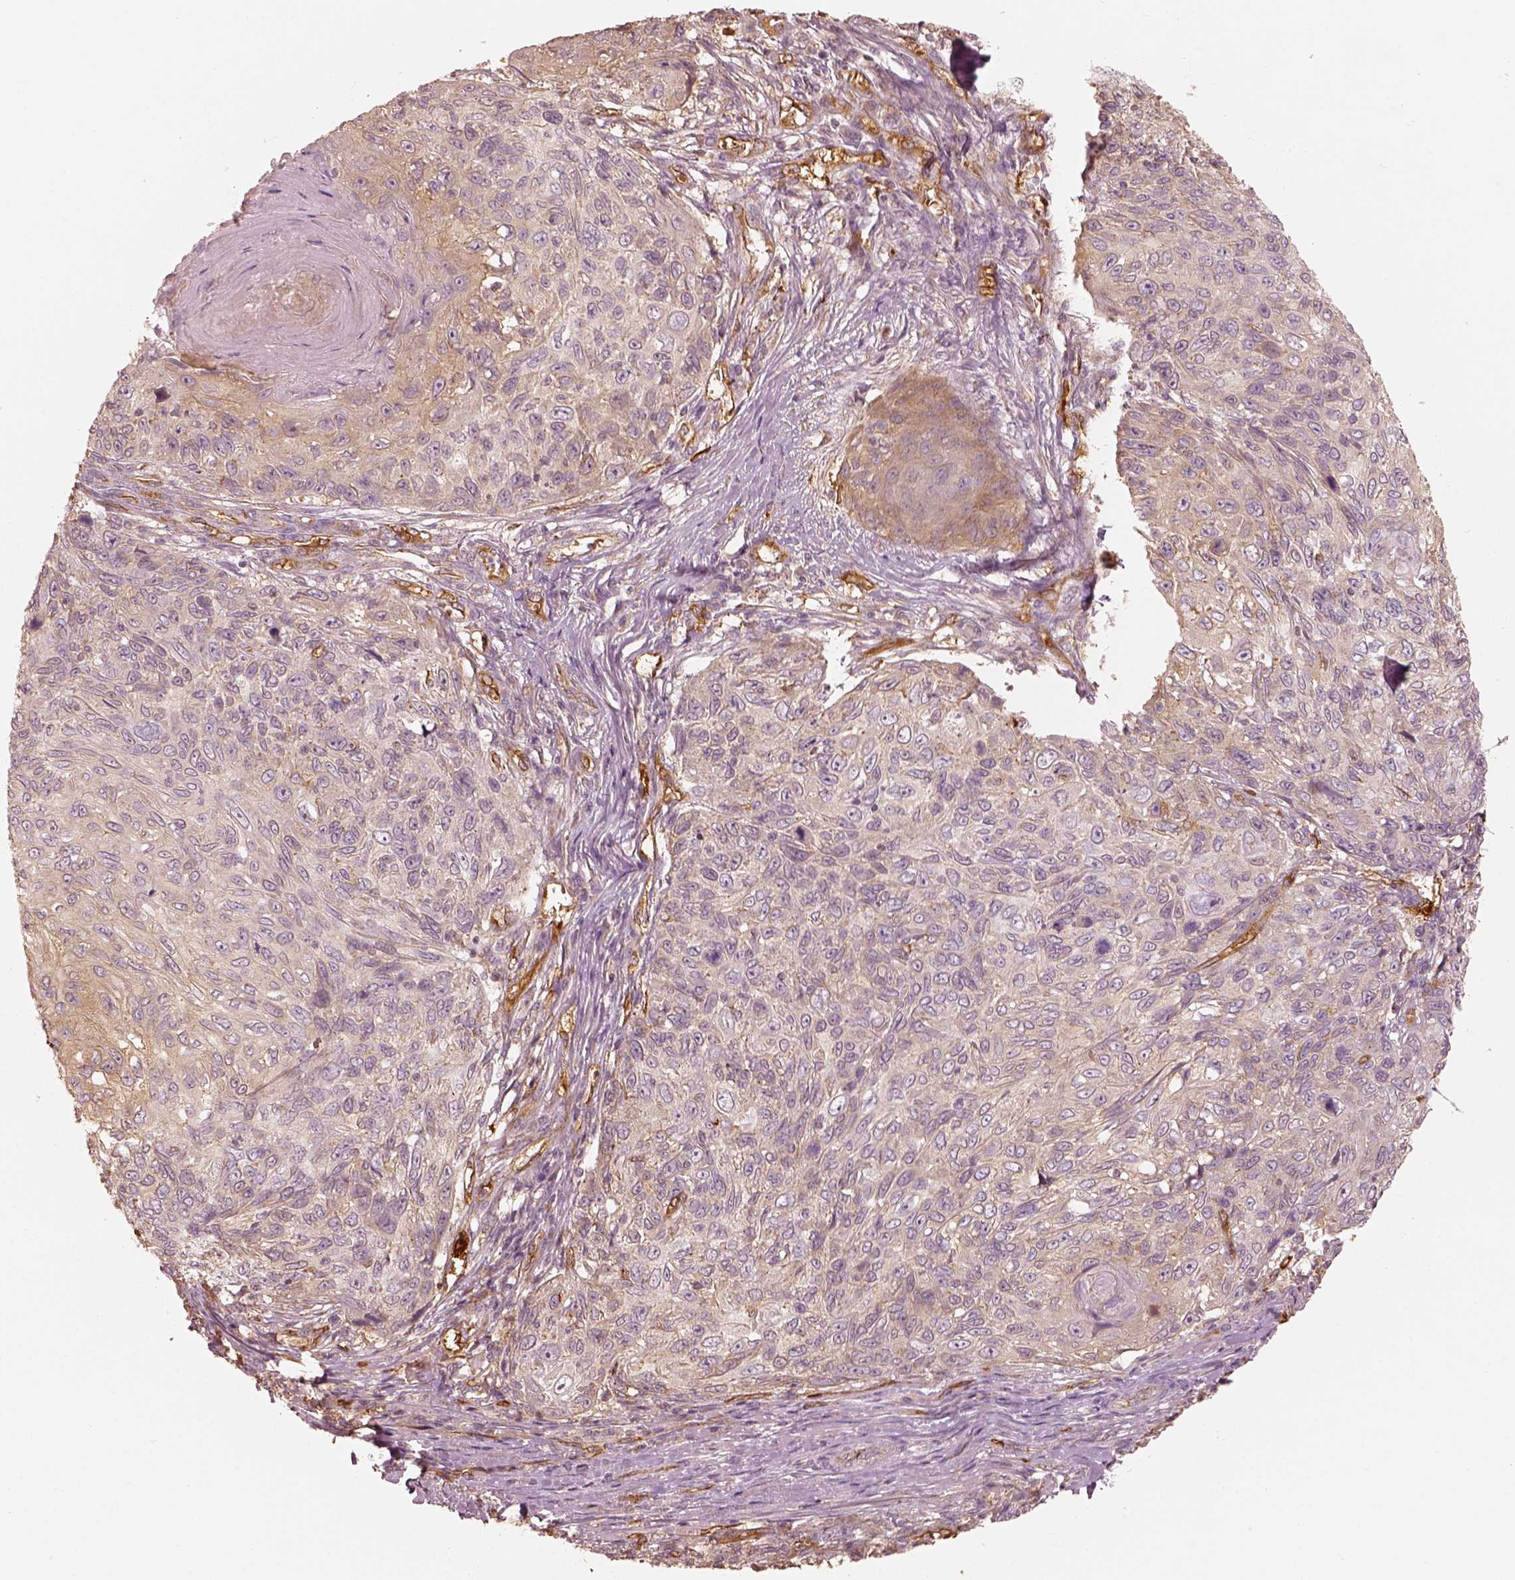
{"staining": {"intensity": "weak", "quantity": "25%-75%", "location": "cytoplasmic/membranous"}, "tissue": "skin cancer", "cell_type": "Tumor cells", "image_type": "cancer", "snomed": [{"axis": "morphology", "description": "Squamous cell carcinoma, NOS"}, {"axis": "topography", "description": "Skin"}], "caption": "Protein staining shows weak cytoplasmic/membranous expression in about 25%-75% of tumor cells in skin cancer.", "gene": "FSCN1", "patient": {"sex": "male", "age": 92}}